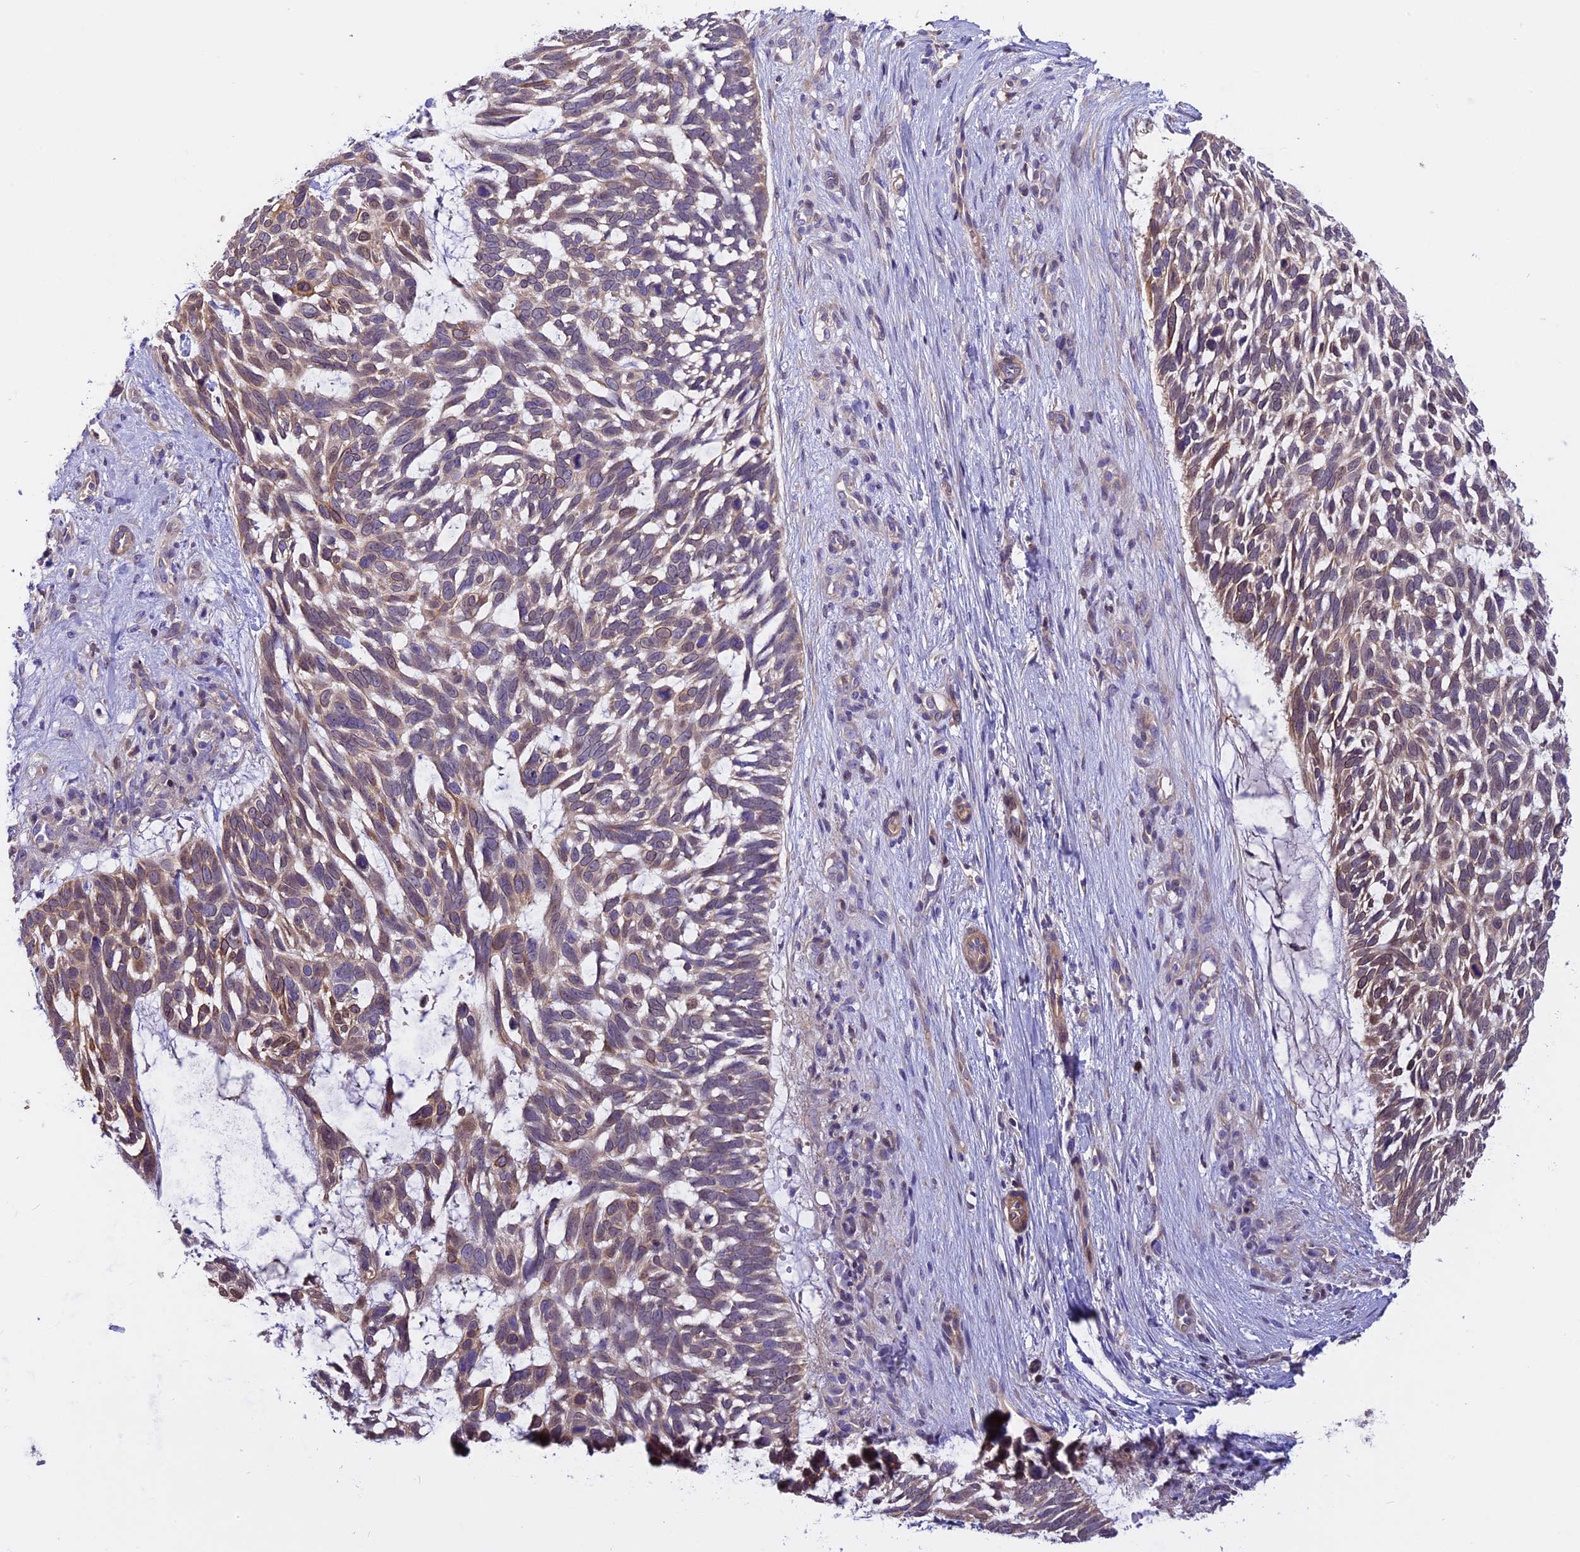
{"staining": {"intensity": "moderate", "quantity": "<25%", "location": "cytoplasmic/membranous"}, "tissue": "skin cancer", "cell_type": "Tumor cells", "image_type": "cancer", "snomed": [{"axis": "morphology", "description": "Basal cell carcinoma"}, {"axis": "topography", "description": "Skin"}], "caption": "Immunohistochemistry (IHC) micrograph of neoplastic tissue: human skin cancer (basal cell carcinoma) stained using immunohistochemistry displays low levels of moderate protein expression localized specifically in the cytoplasmic/membranous of tumor cells, appearing as a cytoplasmic/membranous brown color.", "gene": "FAM98C", "patient": {"sex": "male", "age": 88}}